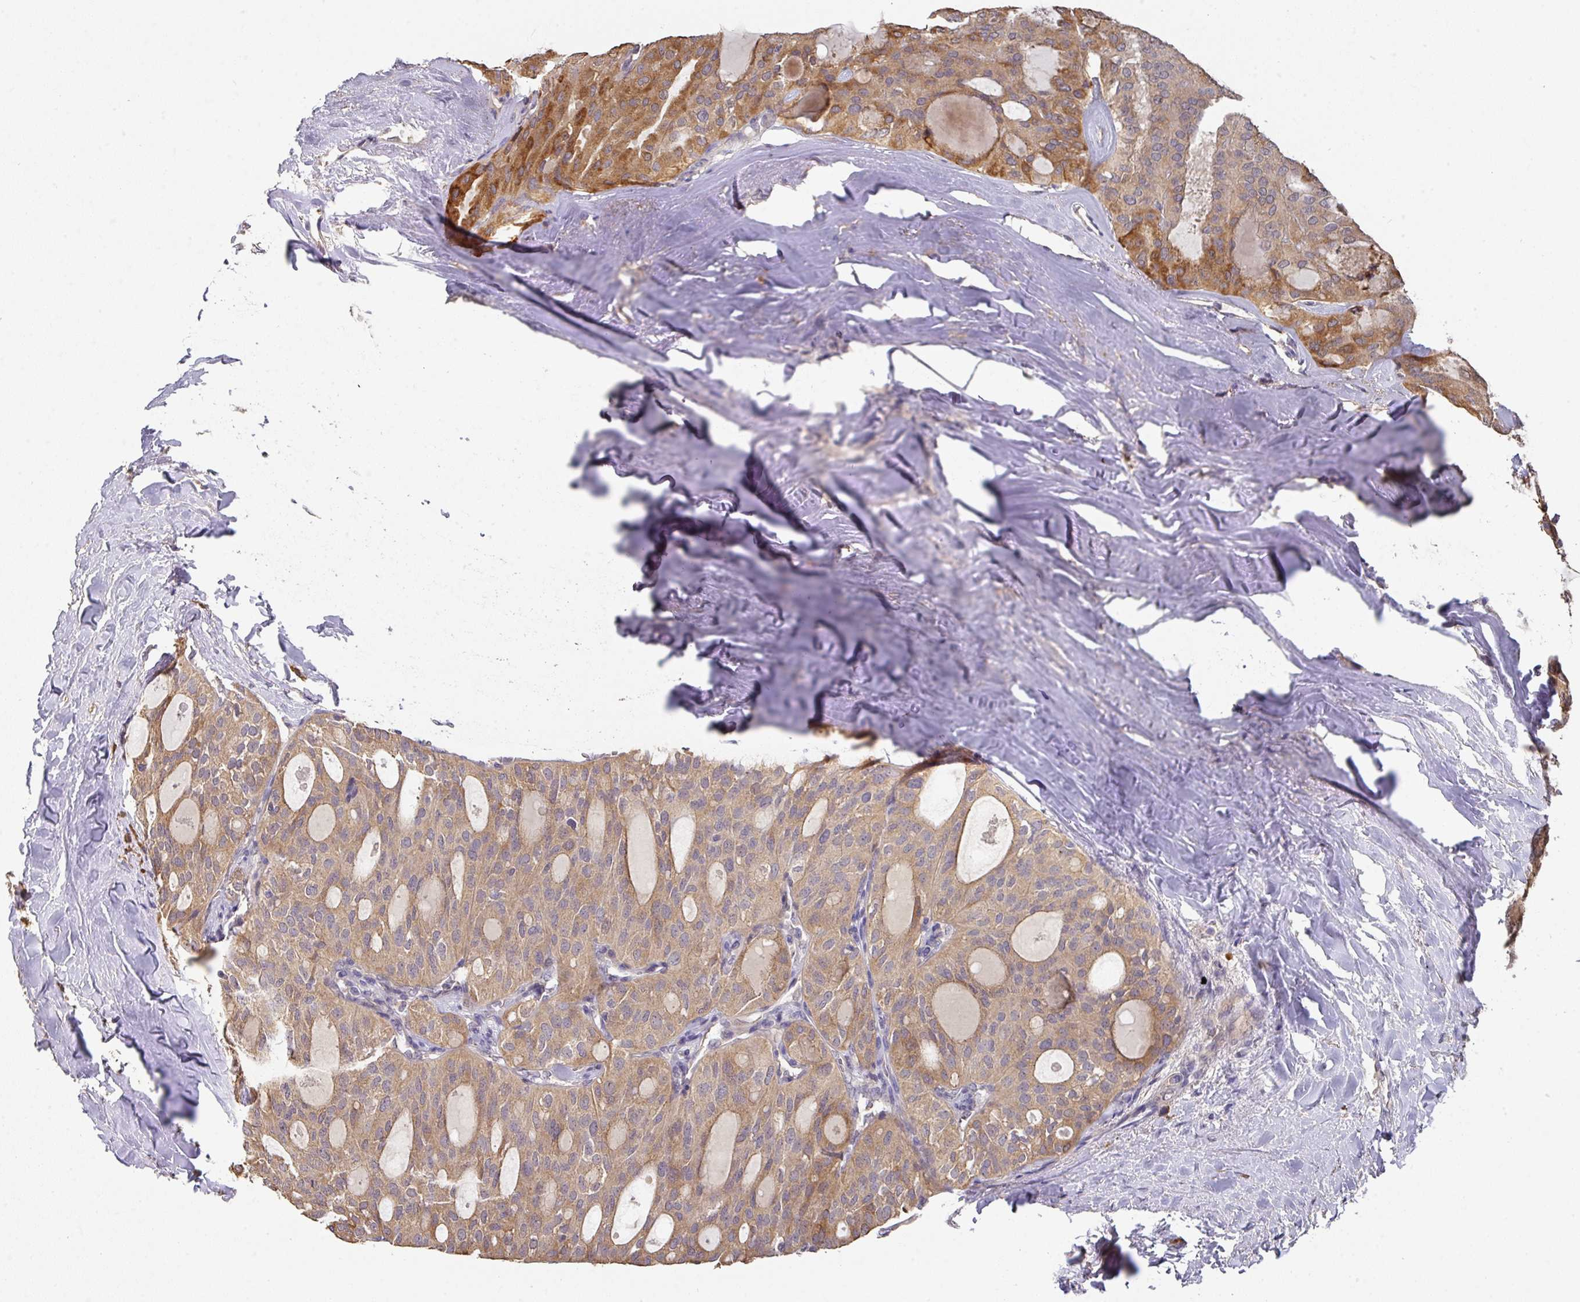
{"staining": {"intensity": "moderate", "quantity": ">75%", "location": "cytoplasmic/membranous"}, "tissue": "thyroid cancer", "cell_type": "Tumor cells", "image_type": "cancer", "snomed": [{"axis": "morphology", "description": "Follicular adenoma carcinoma, NOS"}, {"axis": "topography", "description": "Thyroid gland"}], "caption": "A medium amount of moderate cytoplasmic/membranous staining is seen in approximately >75% of tumor cells in follicular adenoma carcinoma (thyroid) tissue.", "gene": "ACVR2B", "patient": {"sex": "male", "age": 75}}